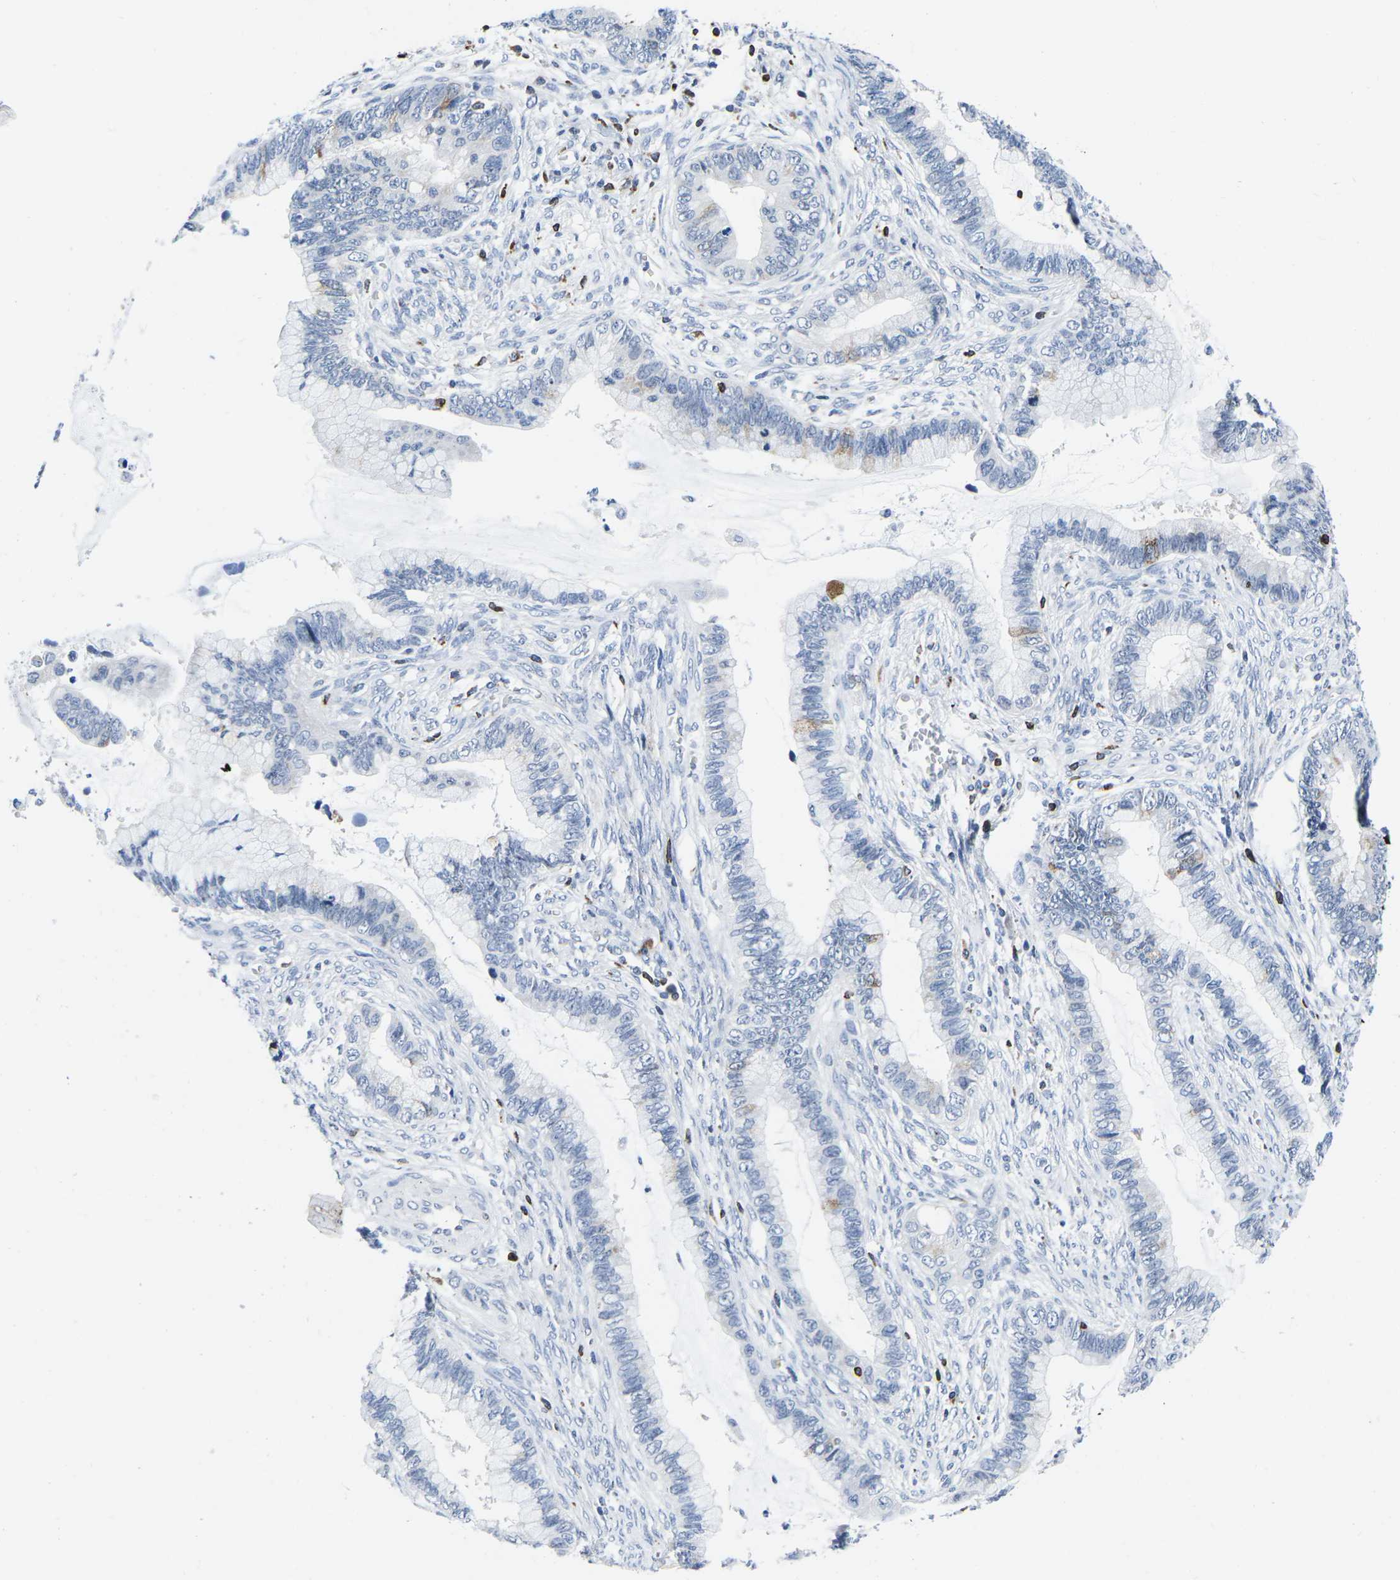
{"staining": {"intensity": "negative", "quantity": "none", "location": "none"}, "tissue": "cervical cancer", "cell_type": "Tumor cells", "image_type": "cancer", "snomed": [{"axis": "morphology", "description": "Adenocarcinoma, NOS"}, {"axis": "topography", "description": "Cervix"}], "caption": "Image shows no protein positivity in tumor cells of cervical adenocarcinoma tissue.", "gene": "CTSW", "patient": {"sex": "female", "age": 44}}